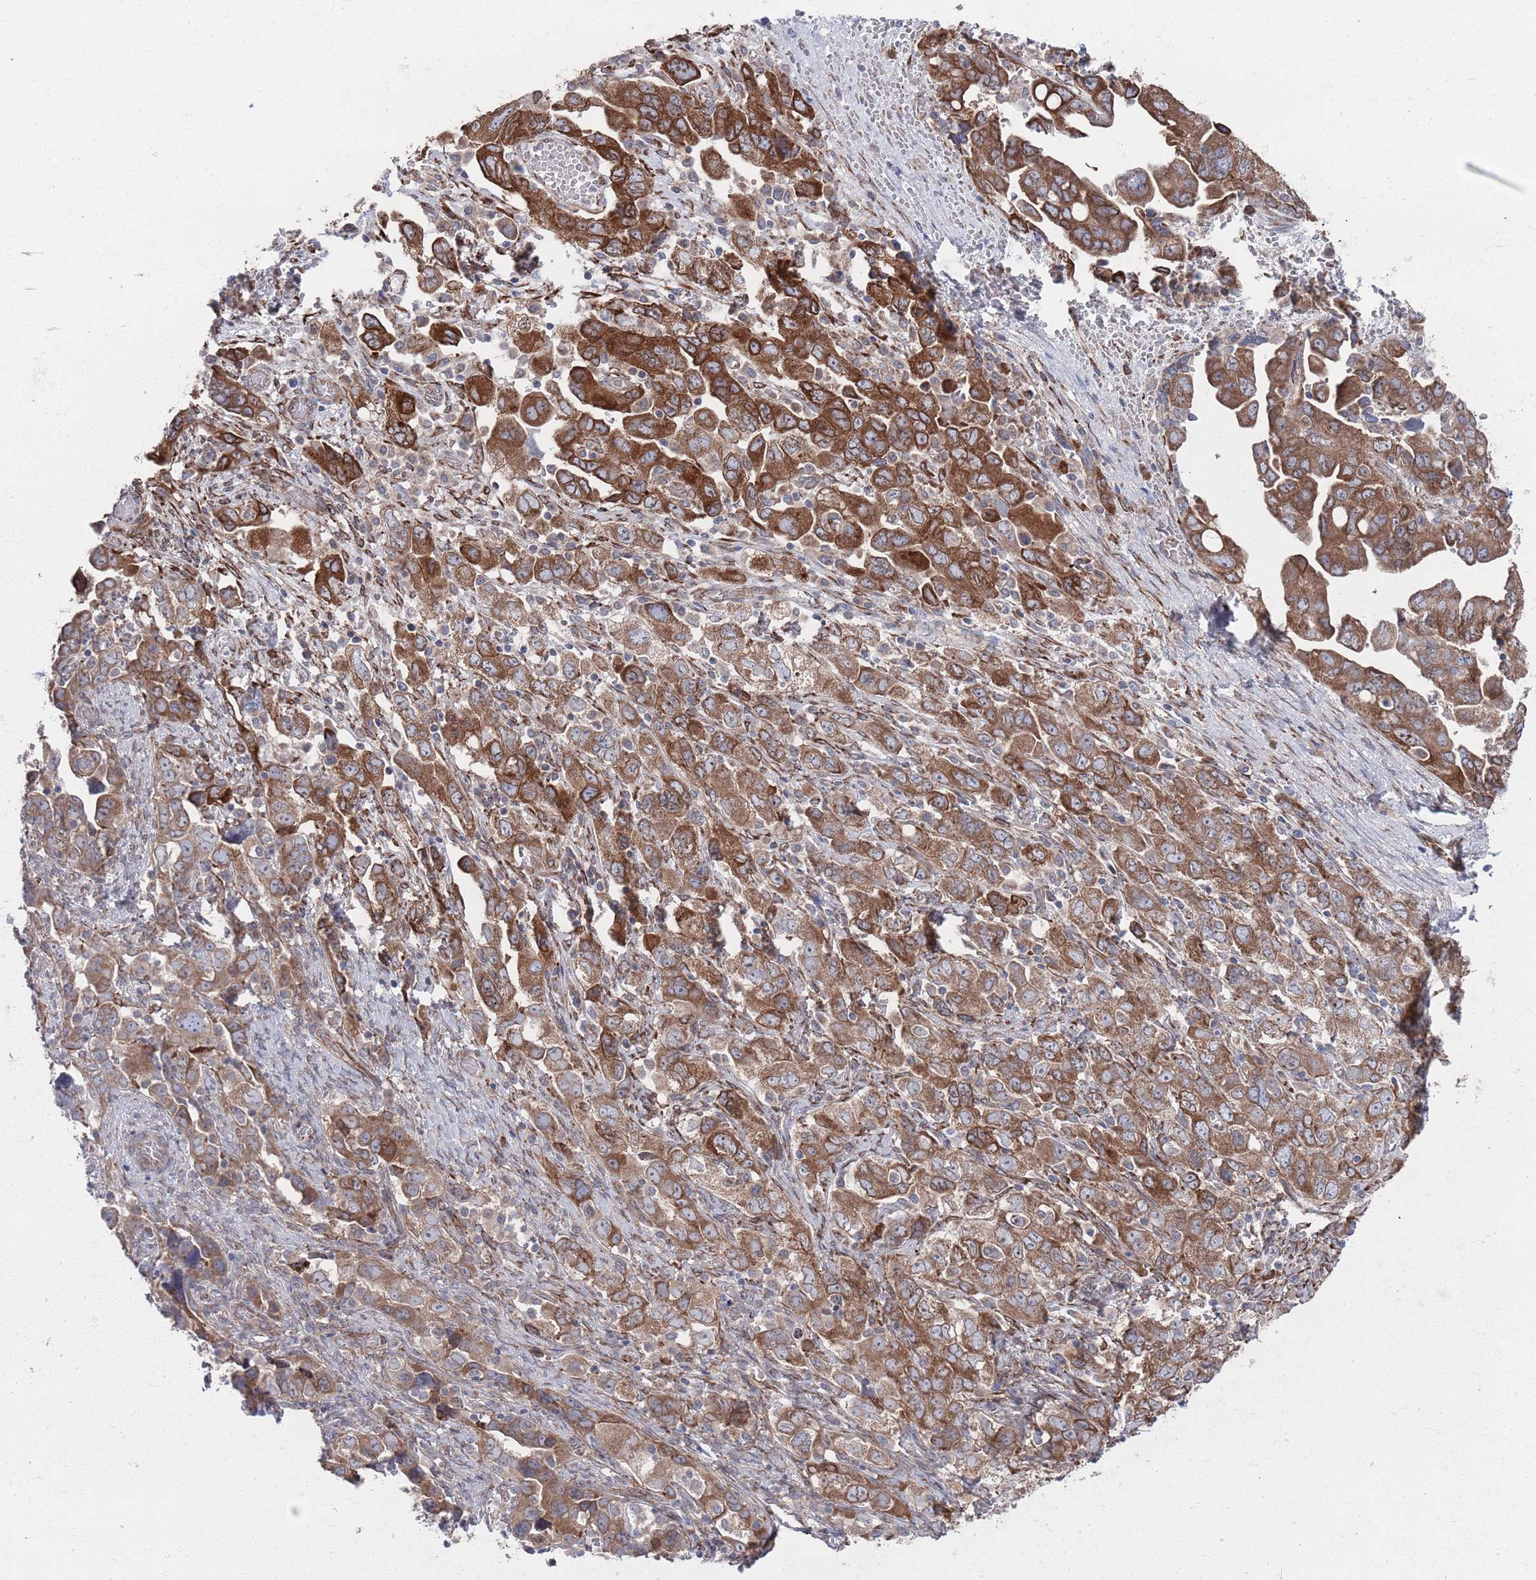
{"staining": {"intensity": "strong", "quantity": "25%-75%", "location": "cytoplasmic/membranous"}, "tissue": "ovarian cancer", "cell_type": "Tumor cells", "image_type": "cancer", "snomed": [{"axis": "morphology", "description": "Carcinoma, NOS"}, {"axis": "morphology", "description": "Cystadenocarcinoma, serous, NOS"}, {"axis": "topography", "description": "Ovary"}], "caption": "The photomicrograph demonstrates a brown stain indicating the presence of a protein in the cytoplasmic/membranous of tumor cells in carcinoma (ovarian). The protein of interest is stained brown, and the nuclei are stained in blue (DAB IHC with brightfield microscopy, high magnification).", "gene": "CCDC106", "patient": {"sex": "female", "age": 69}}